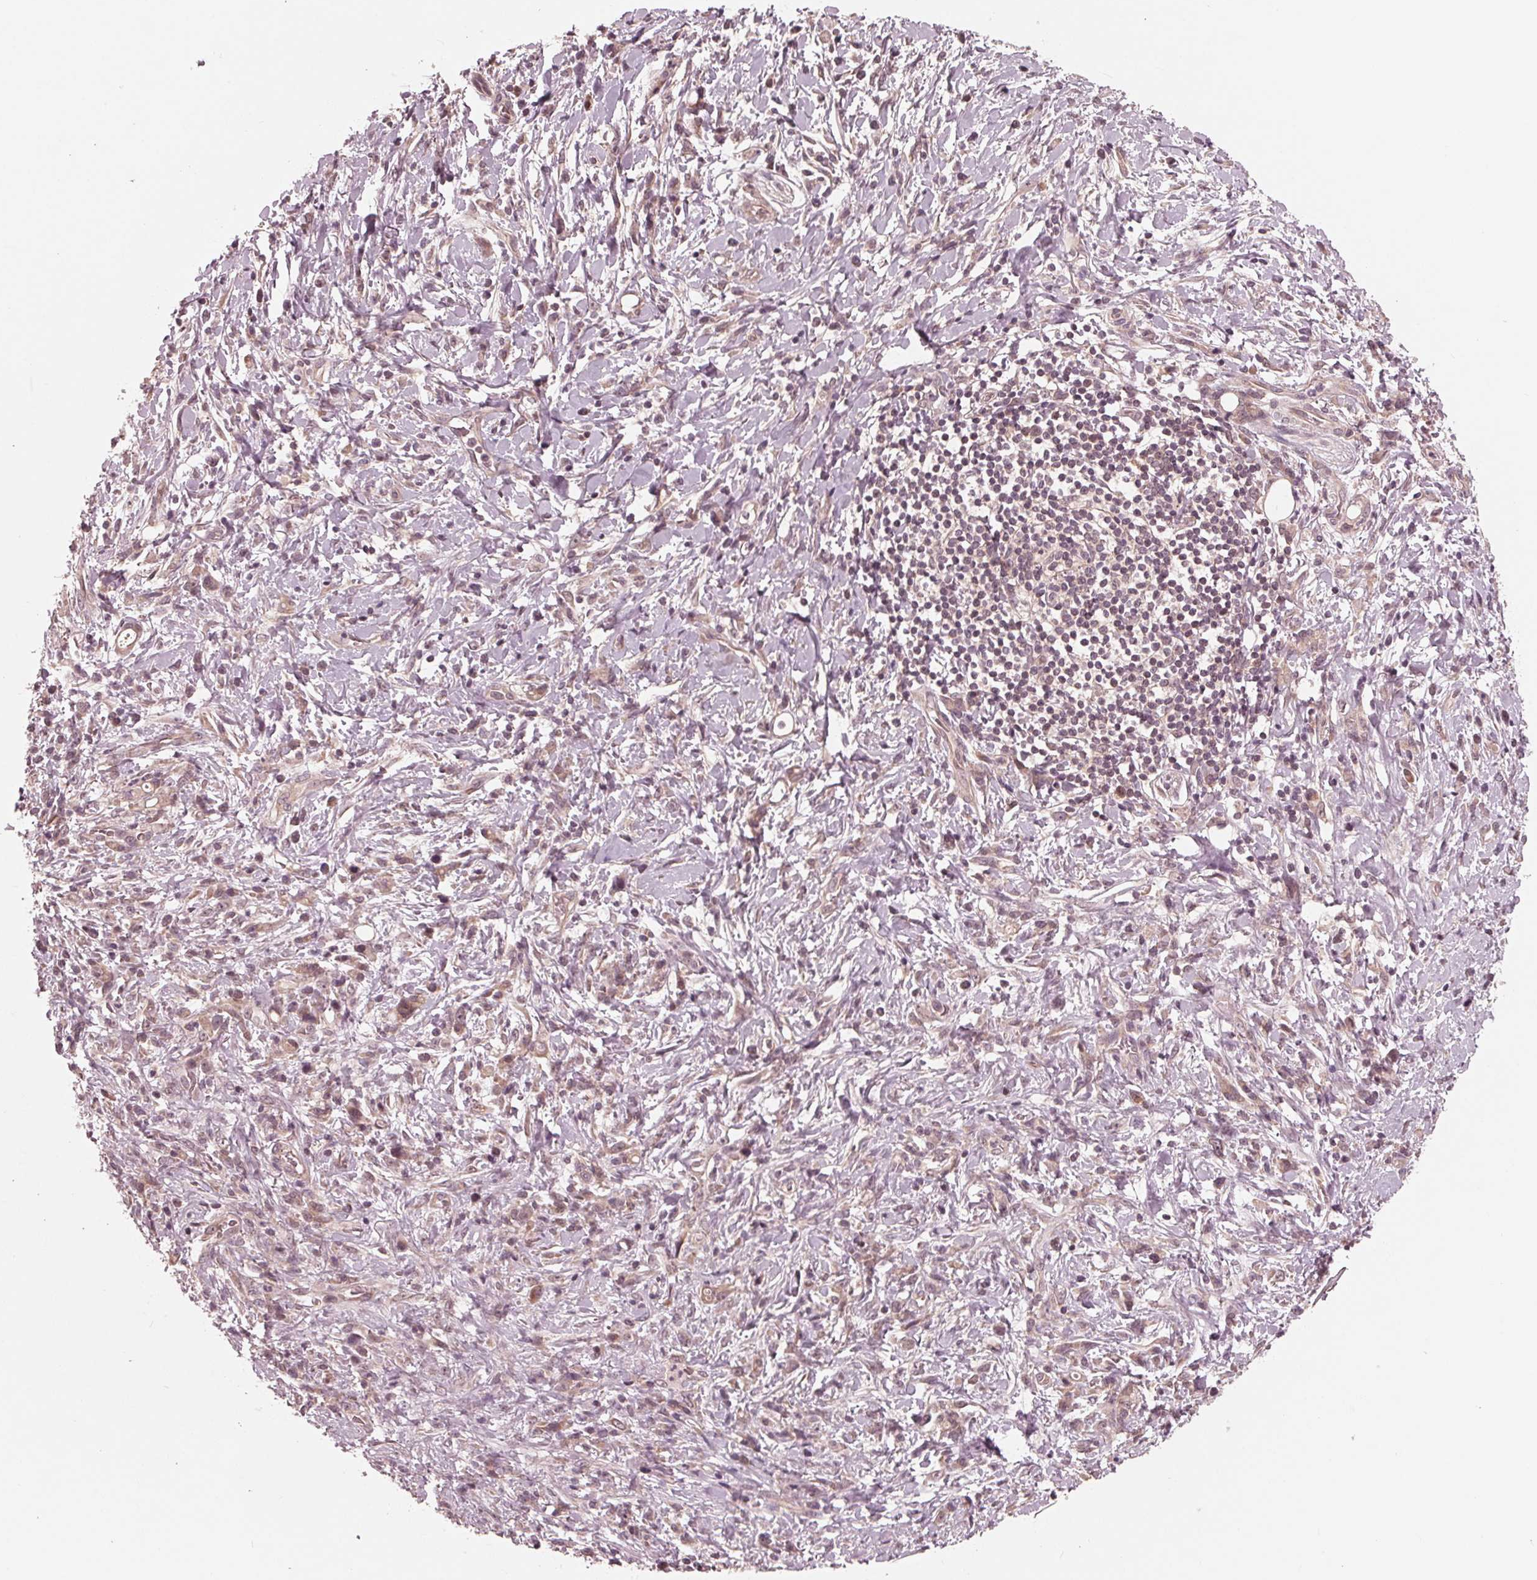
{"staining": {"intensity": "weak", "quantity": "25%-75%", "location": "cytoplasmic/membranous"}, "tissue": "stomach cancer", "cell_type": "Tumor cells", "image_type": "cancer", "snomed": [{"axis": "morphology", "description": "Adenocarcinoma, NOS"}, {"axis": "topography", "description": "Stomach"}], "caption": "Tumor cells reveal low levels of weak cytoplasmic/membranous staining in approximately 25%-75% of cells in human stomach cancer. (DAB = brown stain, brightfield microscopy at high magnification).", "gene": "UBALD1", "patient": {"sex": "female", "age": 84}}